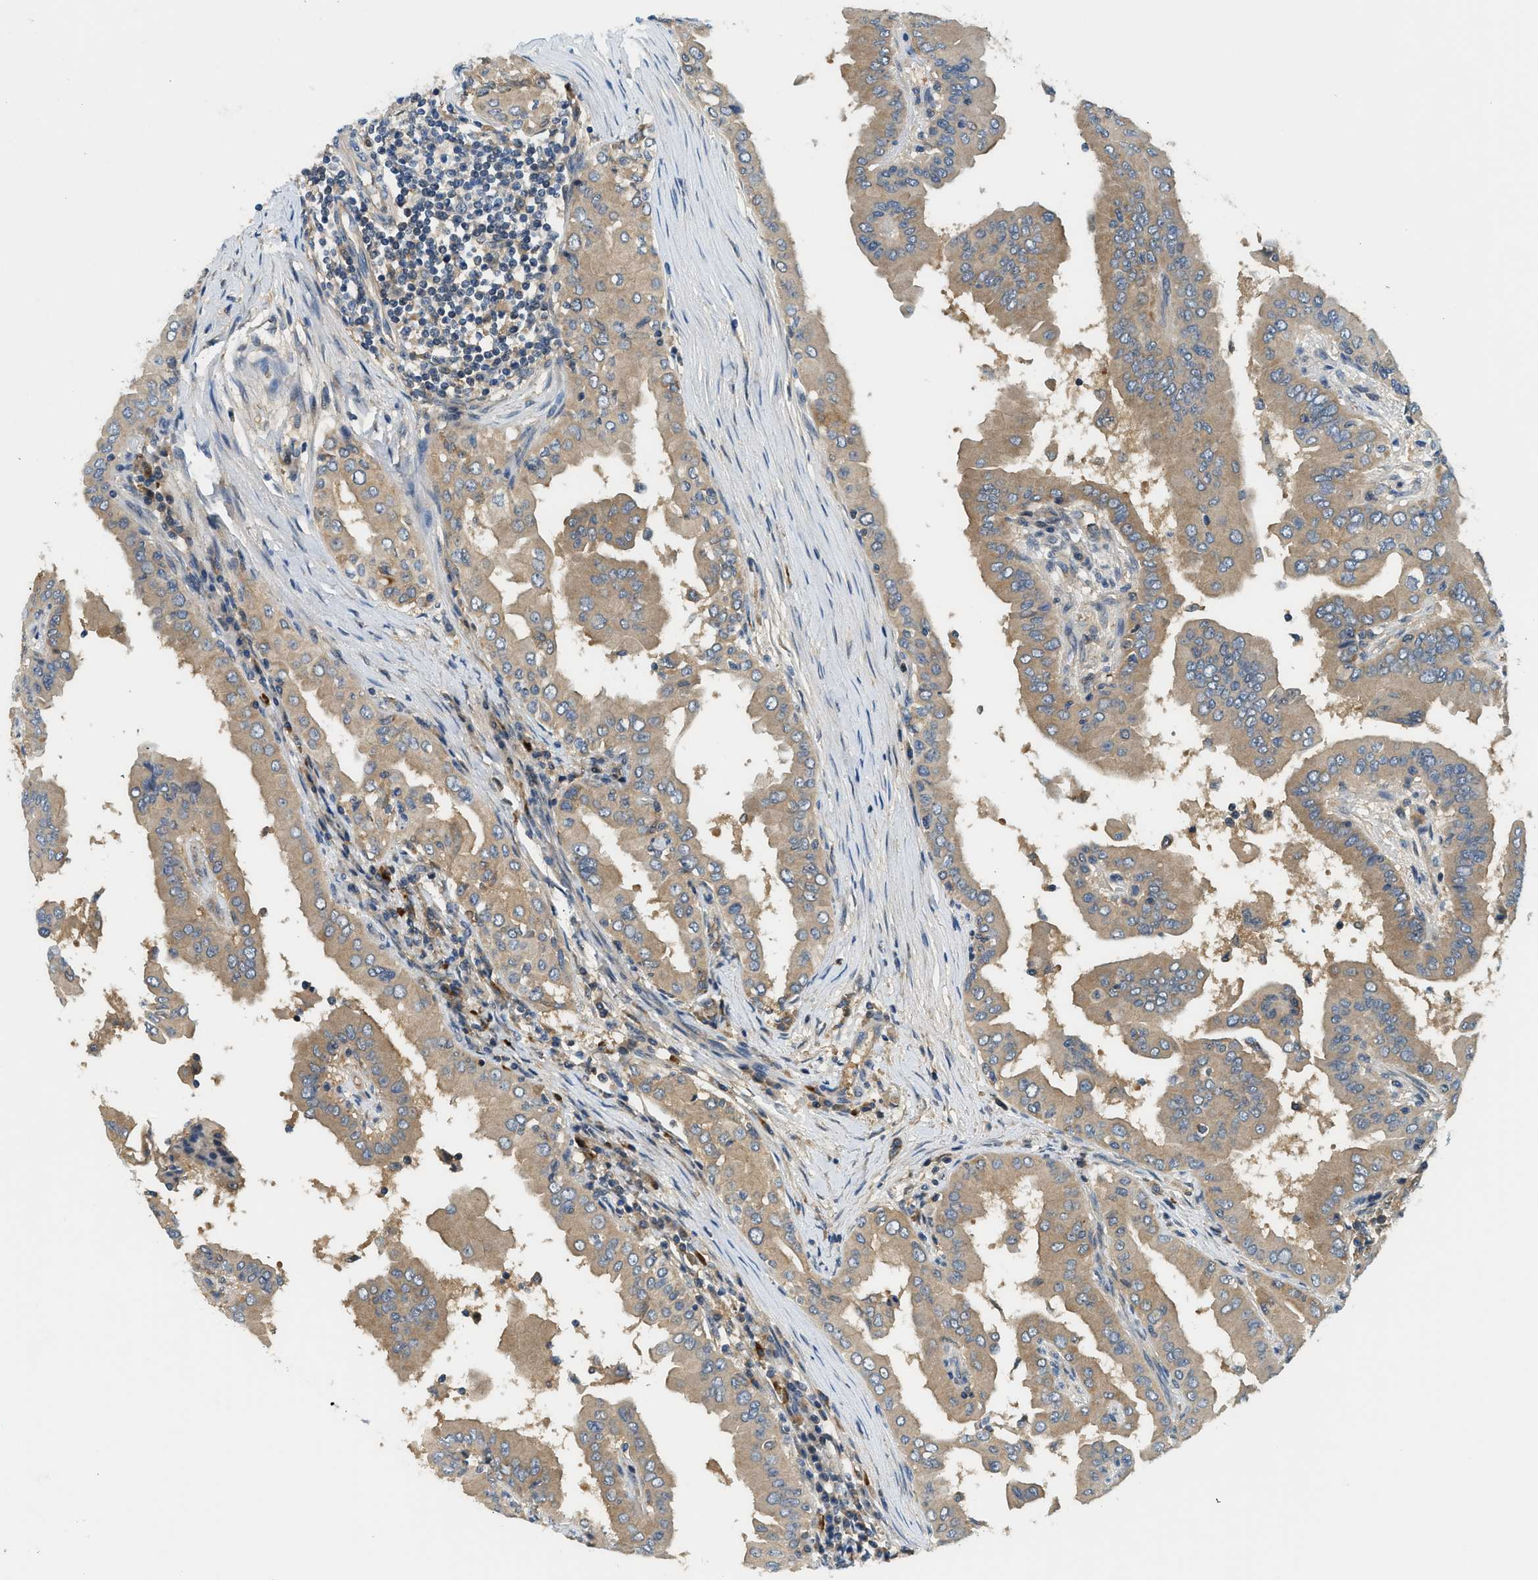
{"staining": {"intensity": "moderate", "quantity": ">75%", "location": "cytoplasmic/membranous"}, "tissue": "thyroid cancer", "cell_type": "Tumor cells", "image_type": "cancer", "snomed": [{"axis": "morphology", "description": "Papillary adenocarcinoma, NOS"}, {"axis": "topography", "description": "Thyroid gland"}], "caption": "High-magnification brightfield microscopy of papillary adenocarcinoma (thyroid) stained with DAB (3,3'-diaminobenzidine) (brown) and counterstained with hematoxylin (blue). tumor cells exhibit moderate cytoplasmic/membranous staining is seen in approximately>75% of cells. (DAB = brown stain, brightfield microscopy at high magnification).", "gene": "KCNK1", "patient": {"sex": "male", "age": 33}}